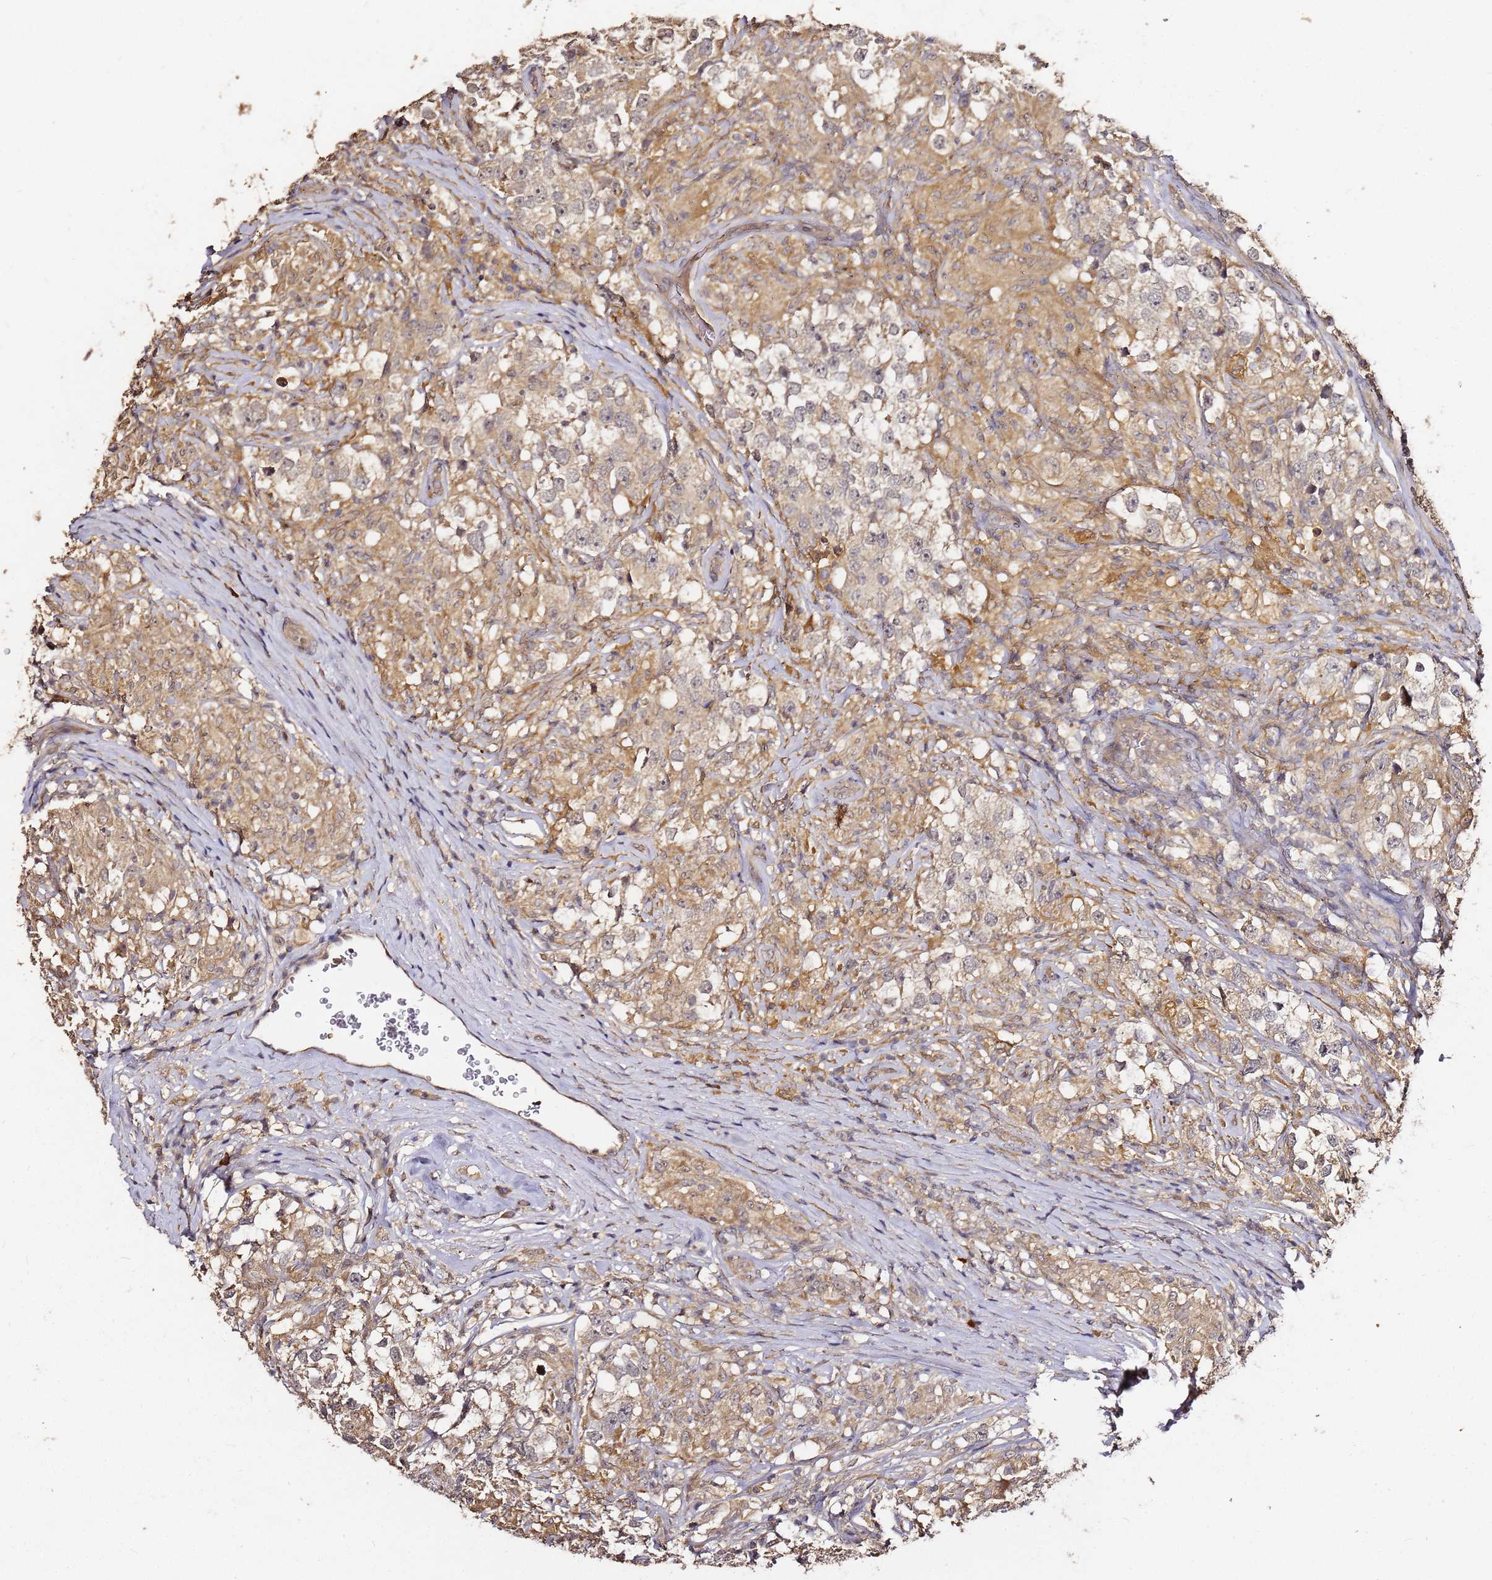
{"staining": {"intensity": "weak", "quantity": "25%-75%", "location": "cytoplasmic/membranous"}, "tissue": "testis cancer", "cell_type": "Tumor cells", "image_type": "cancer", "snomed": [{"axis": "morphology", "description": "Seminoma, NOS"}, {"axis": "topography", "description": "Testis"}], "caption": "Immunohistochemical staining of human testis seminoma exhibits weak cytoplasmic/membranous protein positivity in about 25%-75% of tumor cells.", "gene": "C6orf136", "patient": {"sex": "male", "age": 46}}